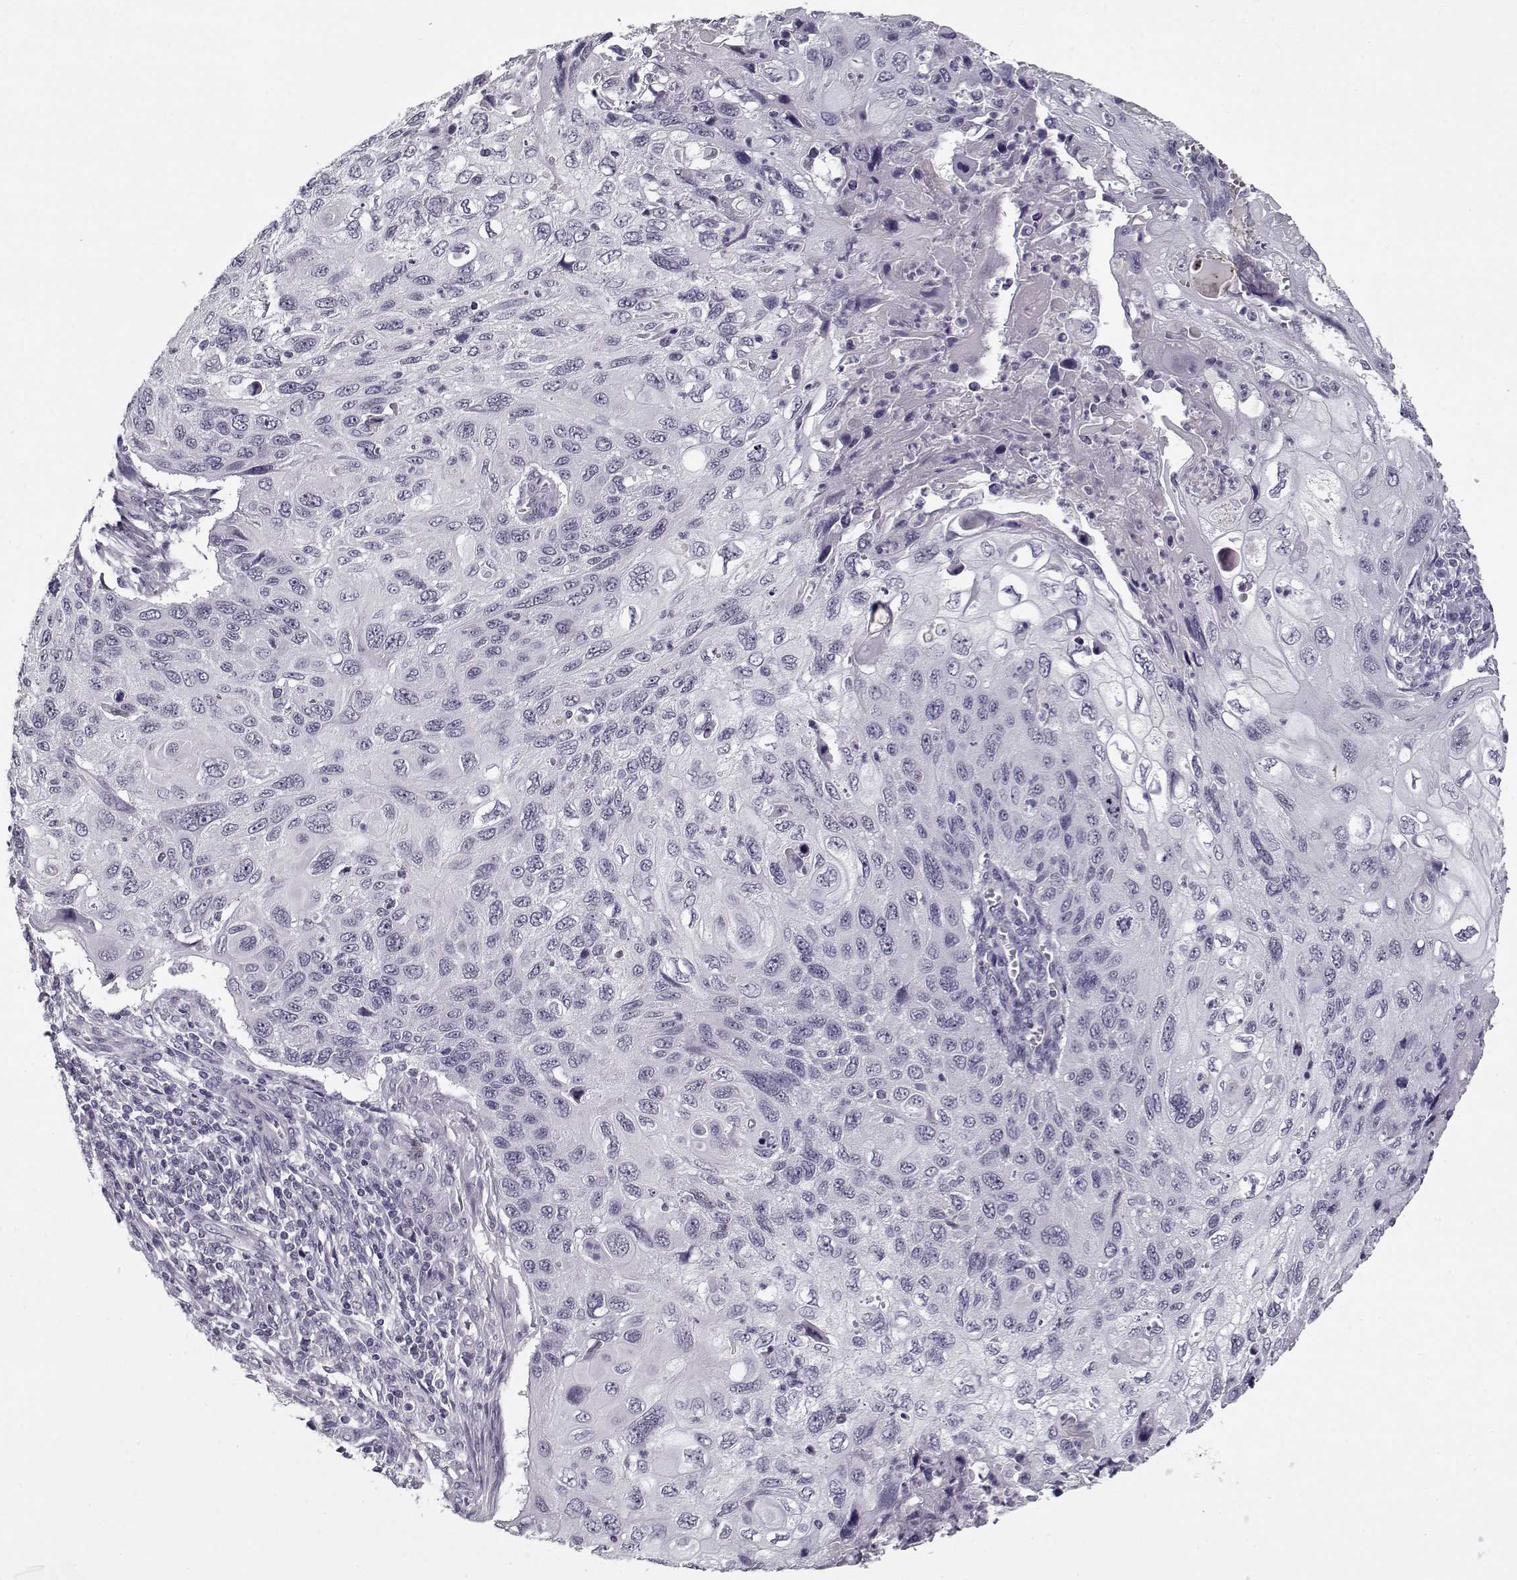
{"staining": {"intensity": "negative", "quantity": "none", "location": "none"}, "tissue": "cervical cancer", "cell_type": "Tumor cells", "image_type": "cancer", "snomed": [{"axis": "morphology", "description": "Squamous cell carcinoma, NOS"}, {"axis": "topography", "description": "Cervix"}], "caption": "High magnification brightfield microscopy of cervical cancer (squamous cell carcinoma) stained with DAB (brown) and counterstained with hematoxylin (blue): tumor cells show no significant expression.", "gene": "SPACA9", "patient": {"sex": "female", "age": 70}}